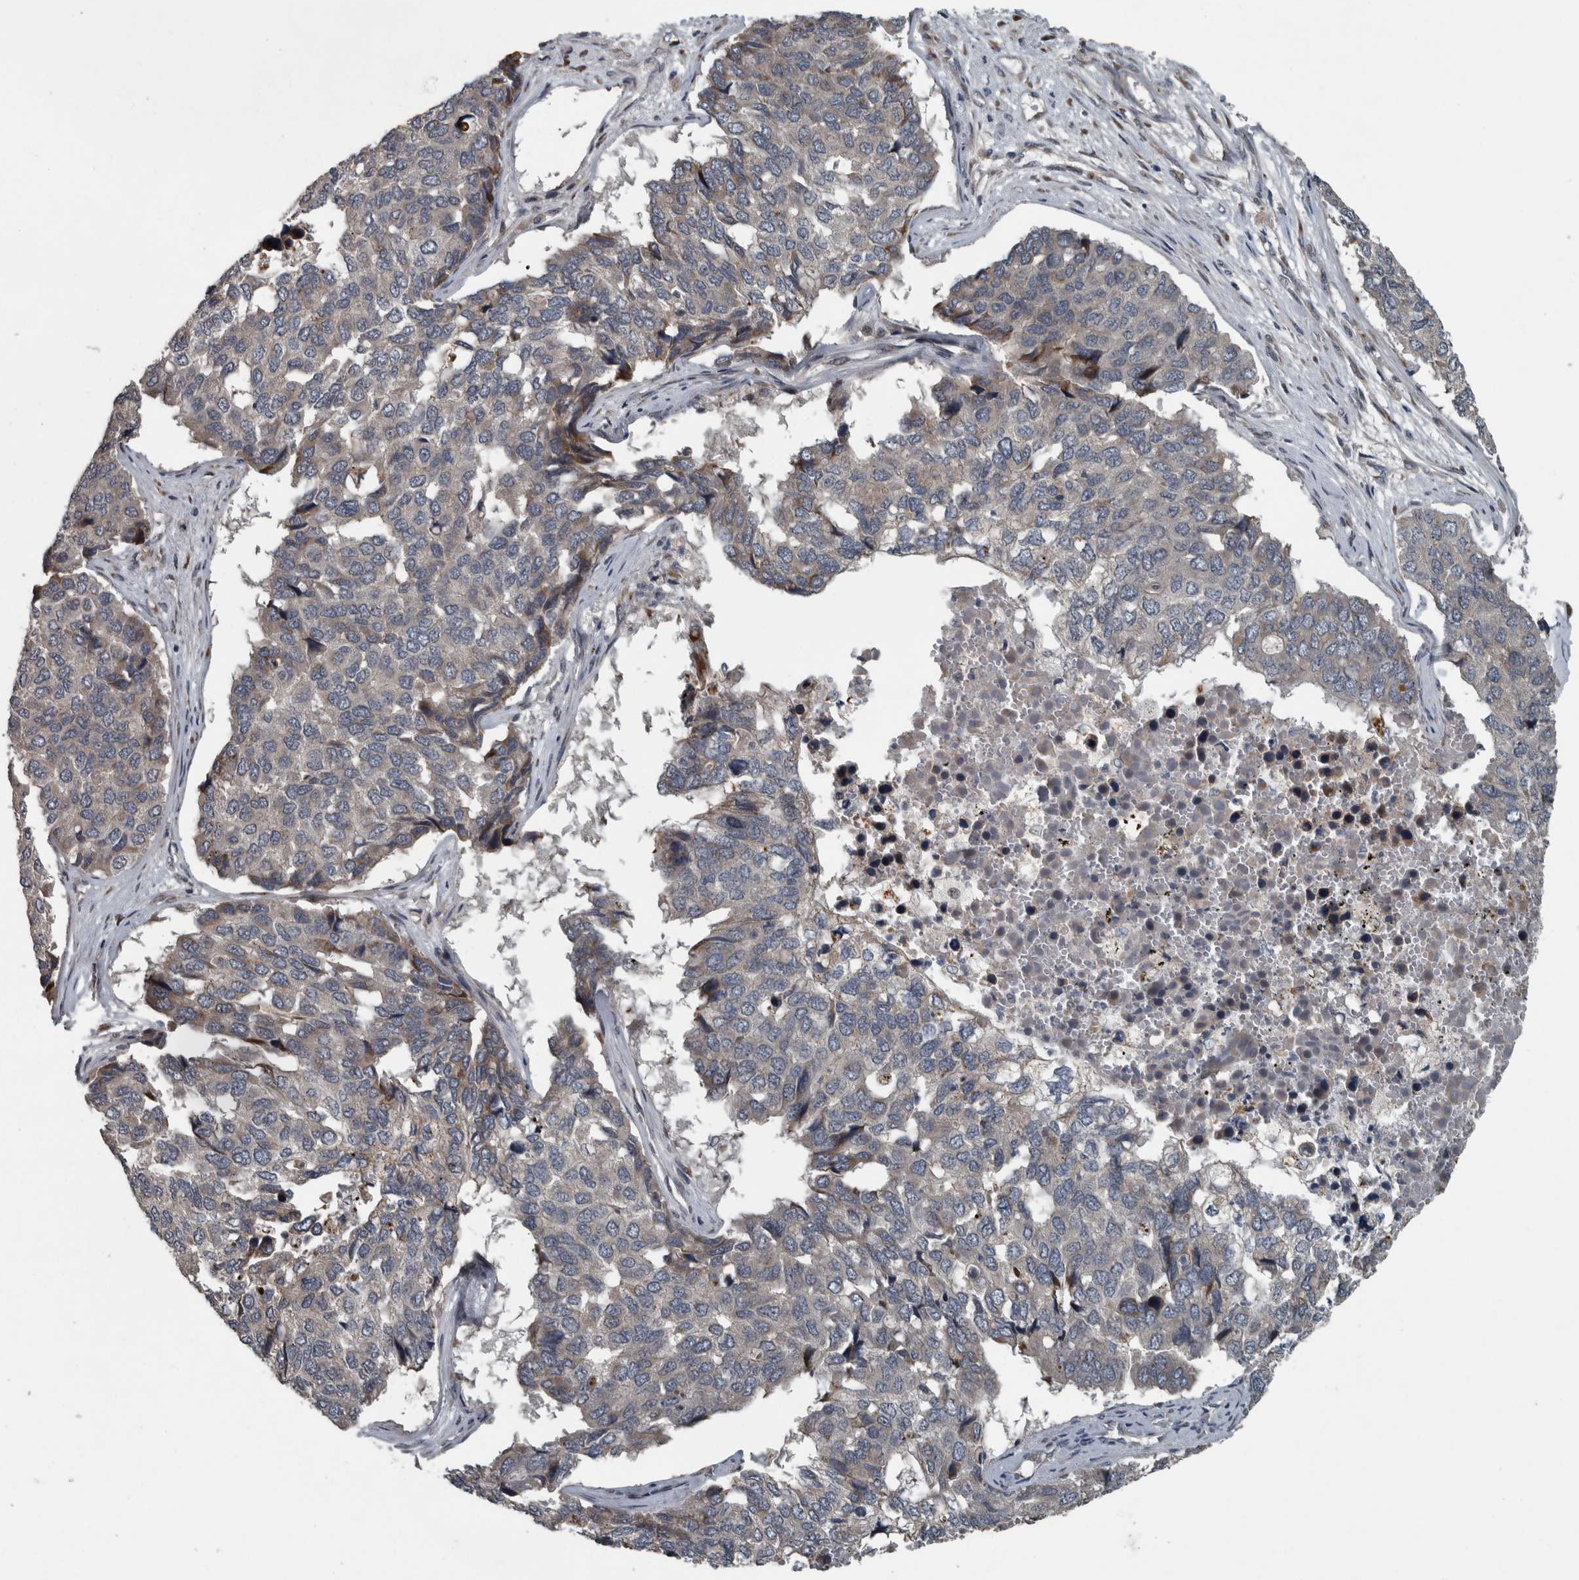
{"staining": {"intensity": "negative", "quantity": "none", "location": "none"}, "tissue": "pancreatic cancer", "cell_type": "Tumor cells", "image_type": "cancer", "snomed": [{"axis": "morphology", "description": "Adenocarcinoma, NOS"}, {"axis": "topography", "description": "Pancreas"}], "caption": "Immunohistochemistry histopathology image of human pancreatic cancer (adenocarcinoma) stained for a protein (brown), which reveals no staining in tumor cells. (Stains: DAB (3,3'-diaminobenzidine) IHC with hematoxylin counter stain, Microscopy: brightfield microscopy at high magnification).", "gene": "ZNF345", "patient": {"sex": "male", "age": 50}}